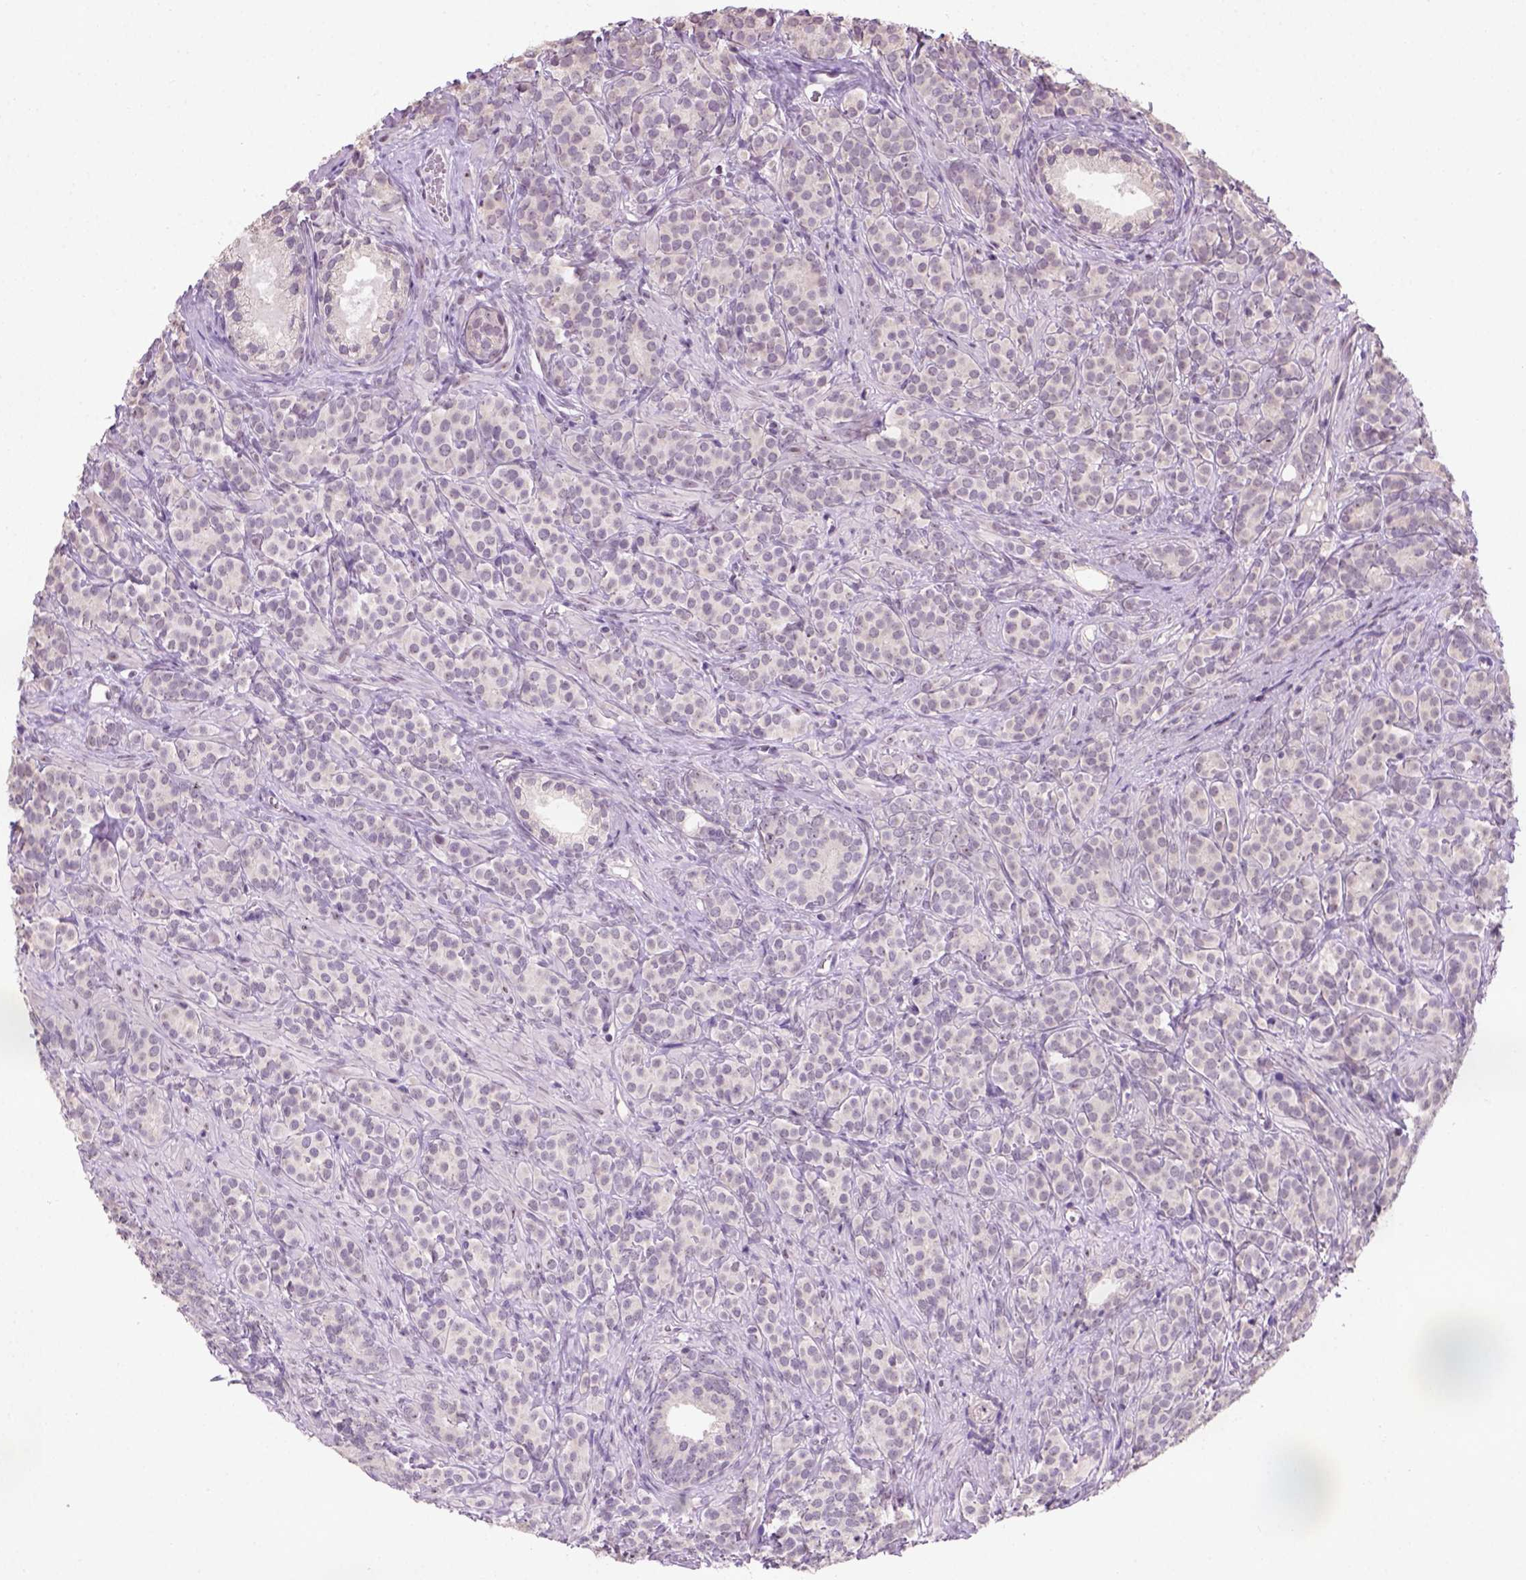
{"staining": {"intensity": "negative", "quantity": "none", "location": "none"}, "tissue": "prostate cancer", "cell_type": "Tumor cells", "image_type": "cancer", "snomed": [{"axis": "morphology", "description": "Adenocarcinoma, High grade"}, {"axis": "topography", "description": "Prostate"}], "caption": "Immunohistochemical staining of human prostate cancer shows no significant staining in tumor cells.", "gene": "DDX50", "patient": {"sex": "male", "age": 84}}